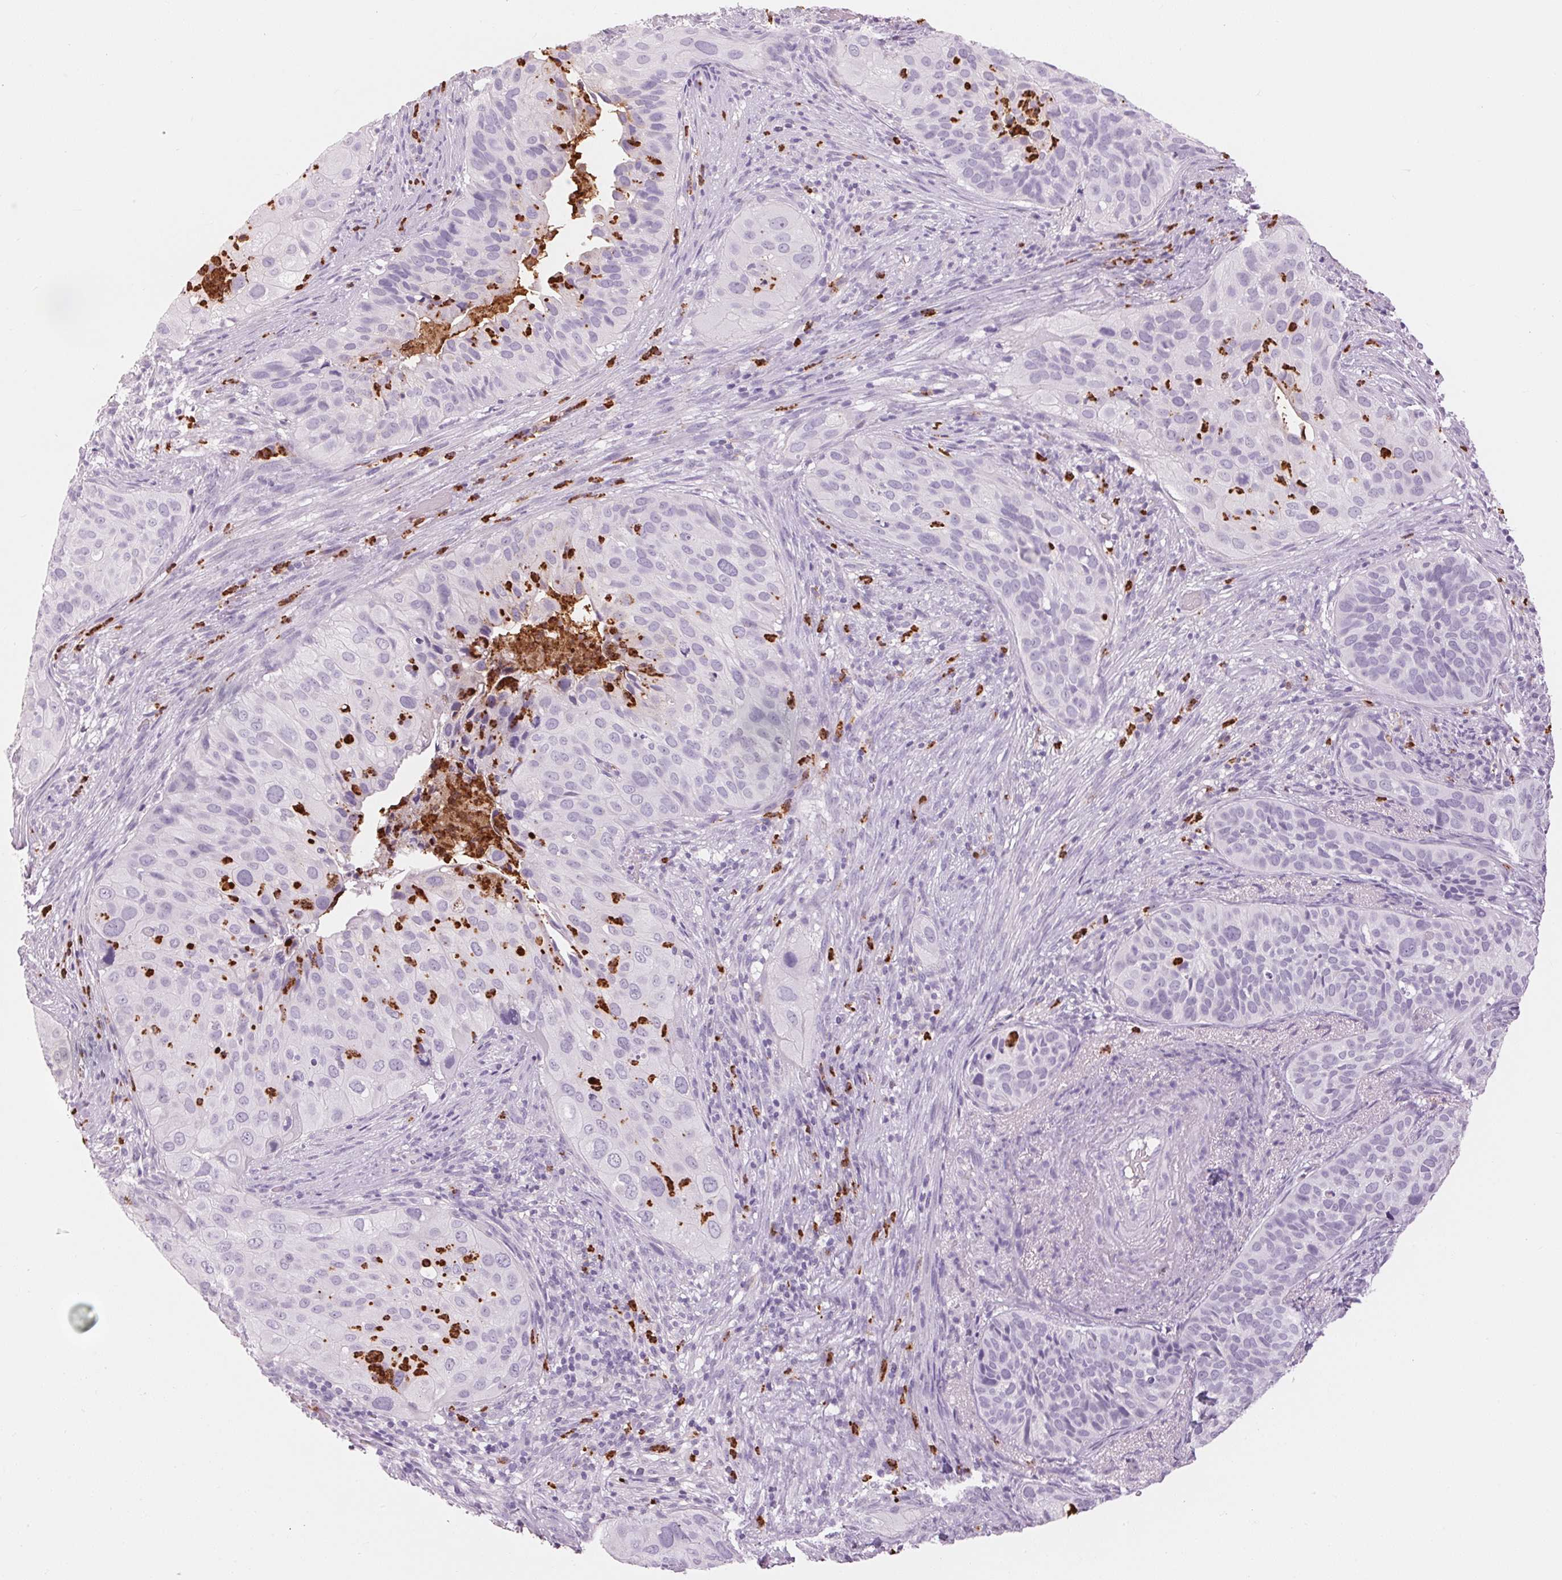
{"staining": {"intensity": "negative", "quantity": "none", "location": "none"}, "tissue": "cervical cancer", "cell_type": "Tumor cells", "image_type": "cancer", "snomed": [{"axis": "morphology", "description": "Squamous cell carcinoma, NOS"}, {"axis": "topography", "description": "Cervix"}], "caption": "This photomicrograph is of squamous cell carcinoma (cervical) stained with IHC to label a protein in brown with the nuclei are counter-stained blue. There is no staining in tumor cells.", "gene": "KLK7", "patient": {"sex": "female", "age": 38}}